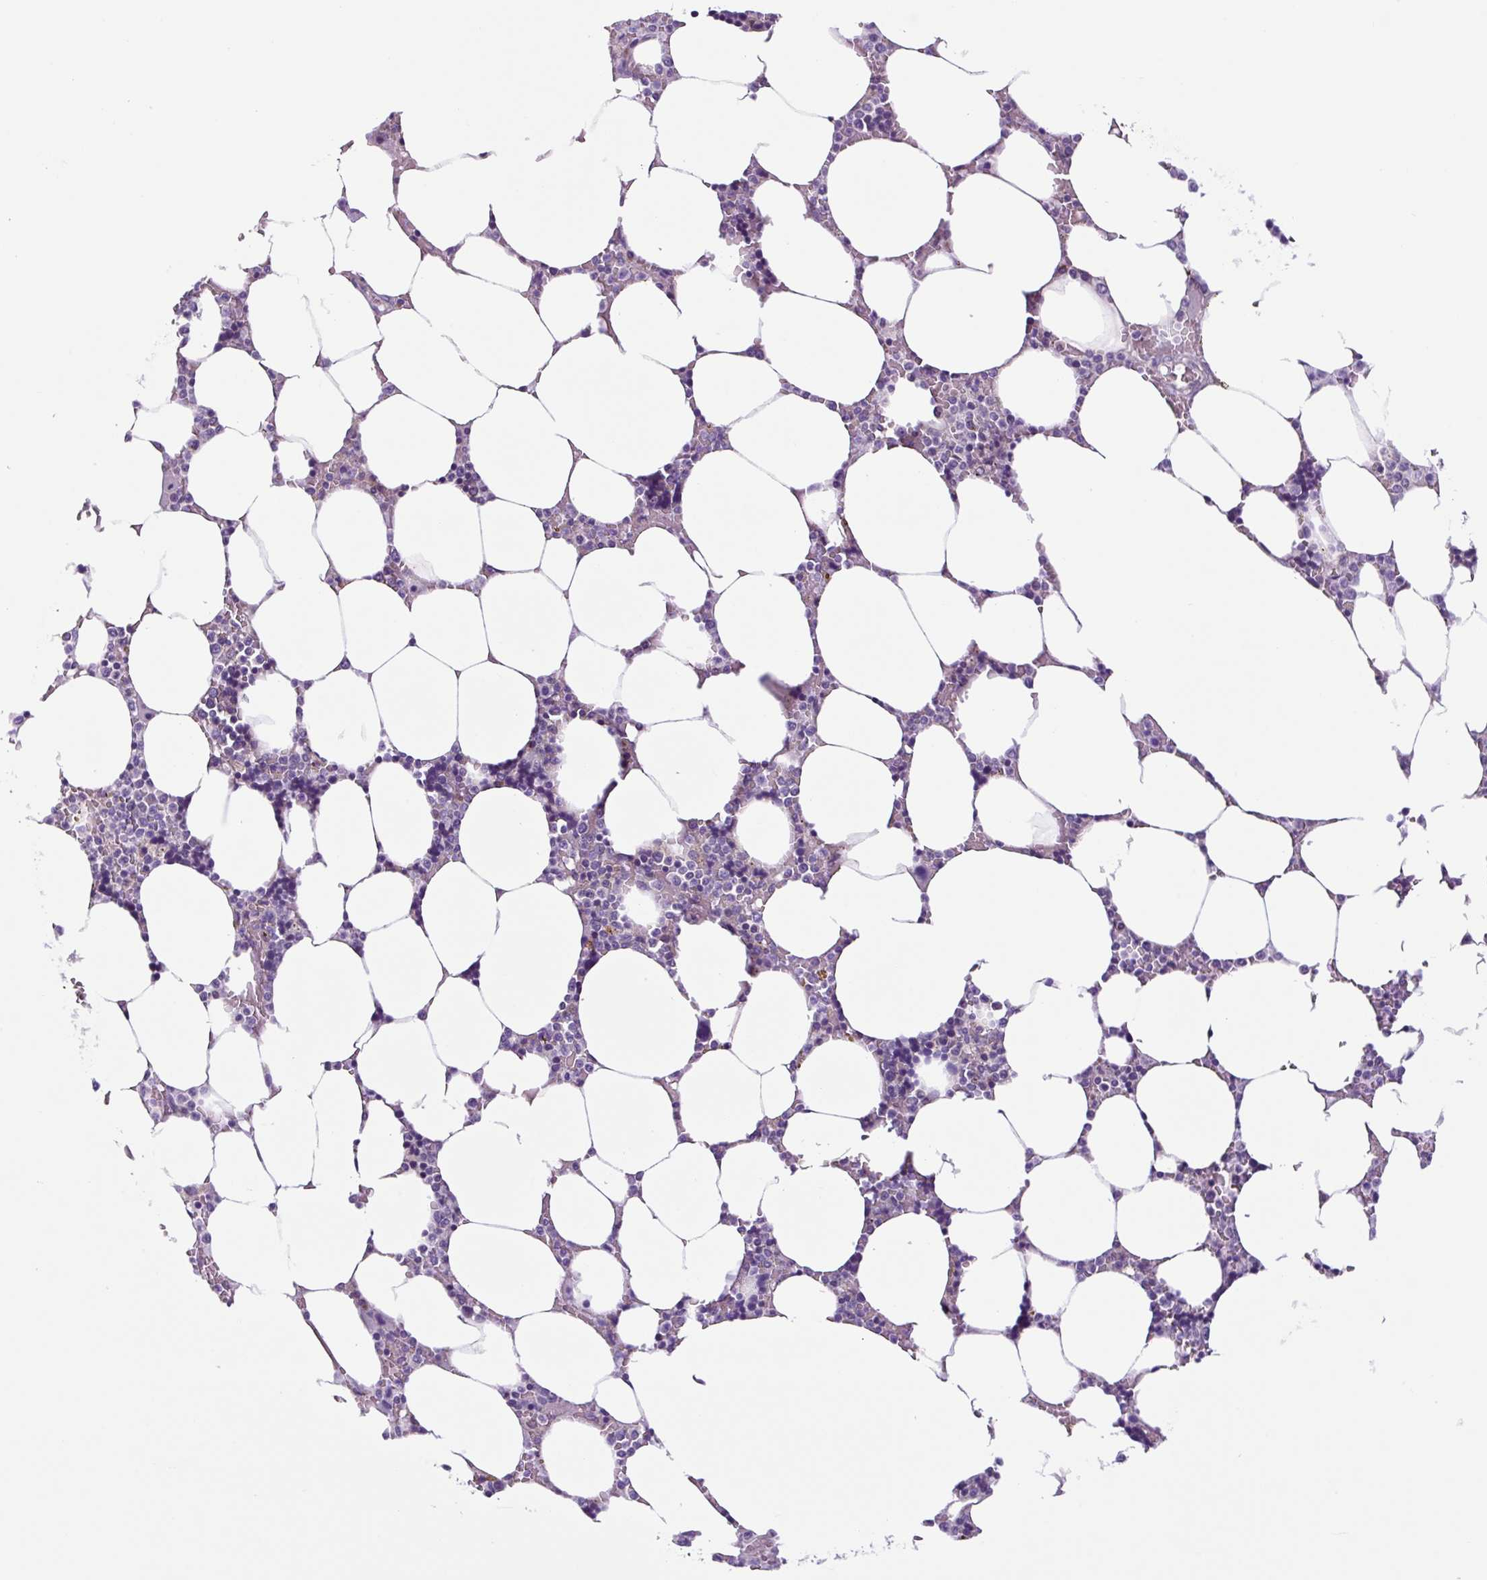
{"staining": {"intensity": "negative", "quantity": "none", "location": "none"}, "tissue": "bone marrow", "cell_type": "Hematopoietic cells", "image_type": "normal", "snomed": [{"axis": "morphology", "description": "Normal tissue, NOS"}, {"axis": "topography", "description": "Bone marrow"}], "caption": "Bone marrow stained for a protein using immunohistochemistry (IHC) shows no positivity hematopoietic cells.", "gene": "GORASP1", "patient": {"sex": "male", "age": 64}}